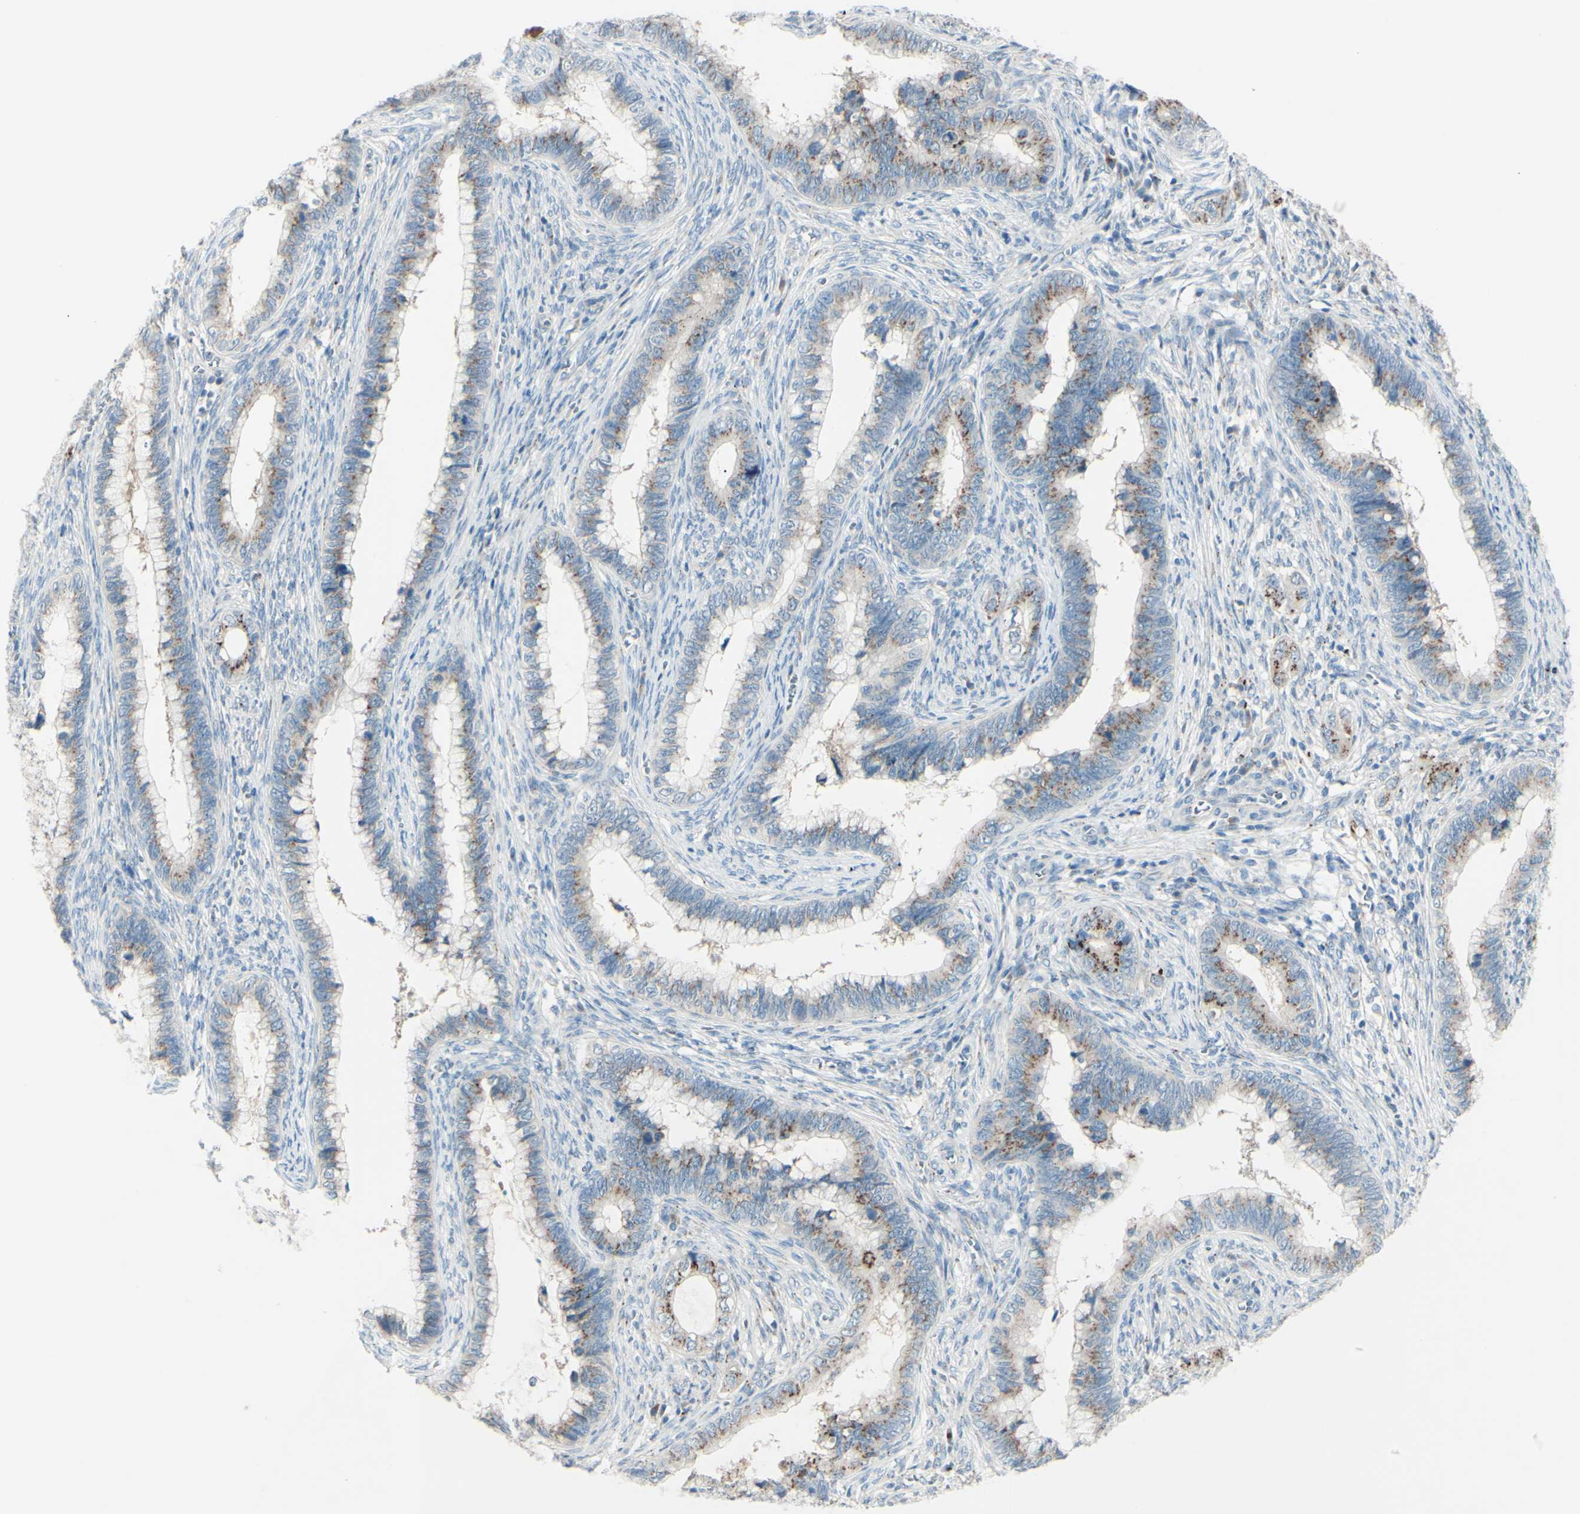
{"staining": {"intensity": "moderate", "quantity": "25%-75%", "location": "cytoplasmic/membranous"}, "tissue": "cervical cancer", "cell_type": "Tumor cells", "image_type": "cancer", "snomed": [{"axis": "morphology", "description": "Adenocarcinoma, NOS"}, {"axis": "topography", "description": "Cervix"}], "caption": "Tumor cells demonstrate medium levels of moderate cytoplasmic/membranous staining in about 25%-75% of cells in cervical cancer. The staining was performed using DAB (3,3'-diaminobenzidine) to visualize the protein expression in brown, while the nuclei were stained in blue with hematoxylin (Magnification: 20x).", "gene": "B4GALT1", "patient": {"sex": "female", "age": 44}}